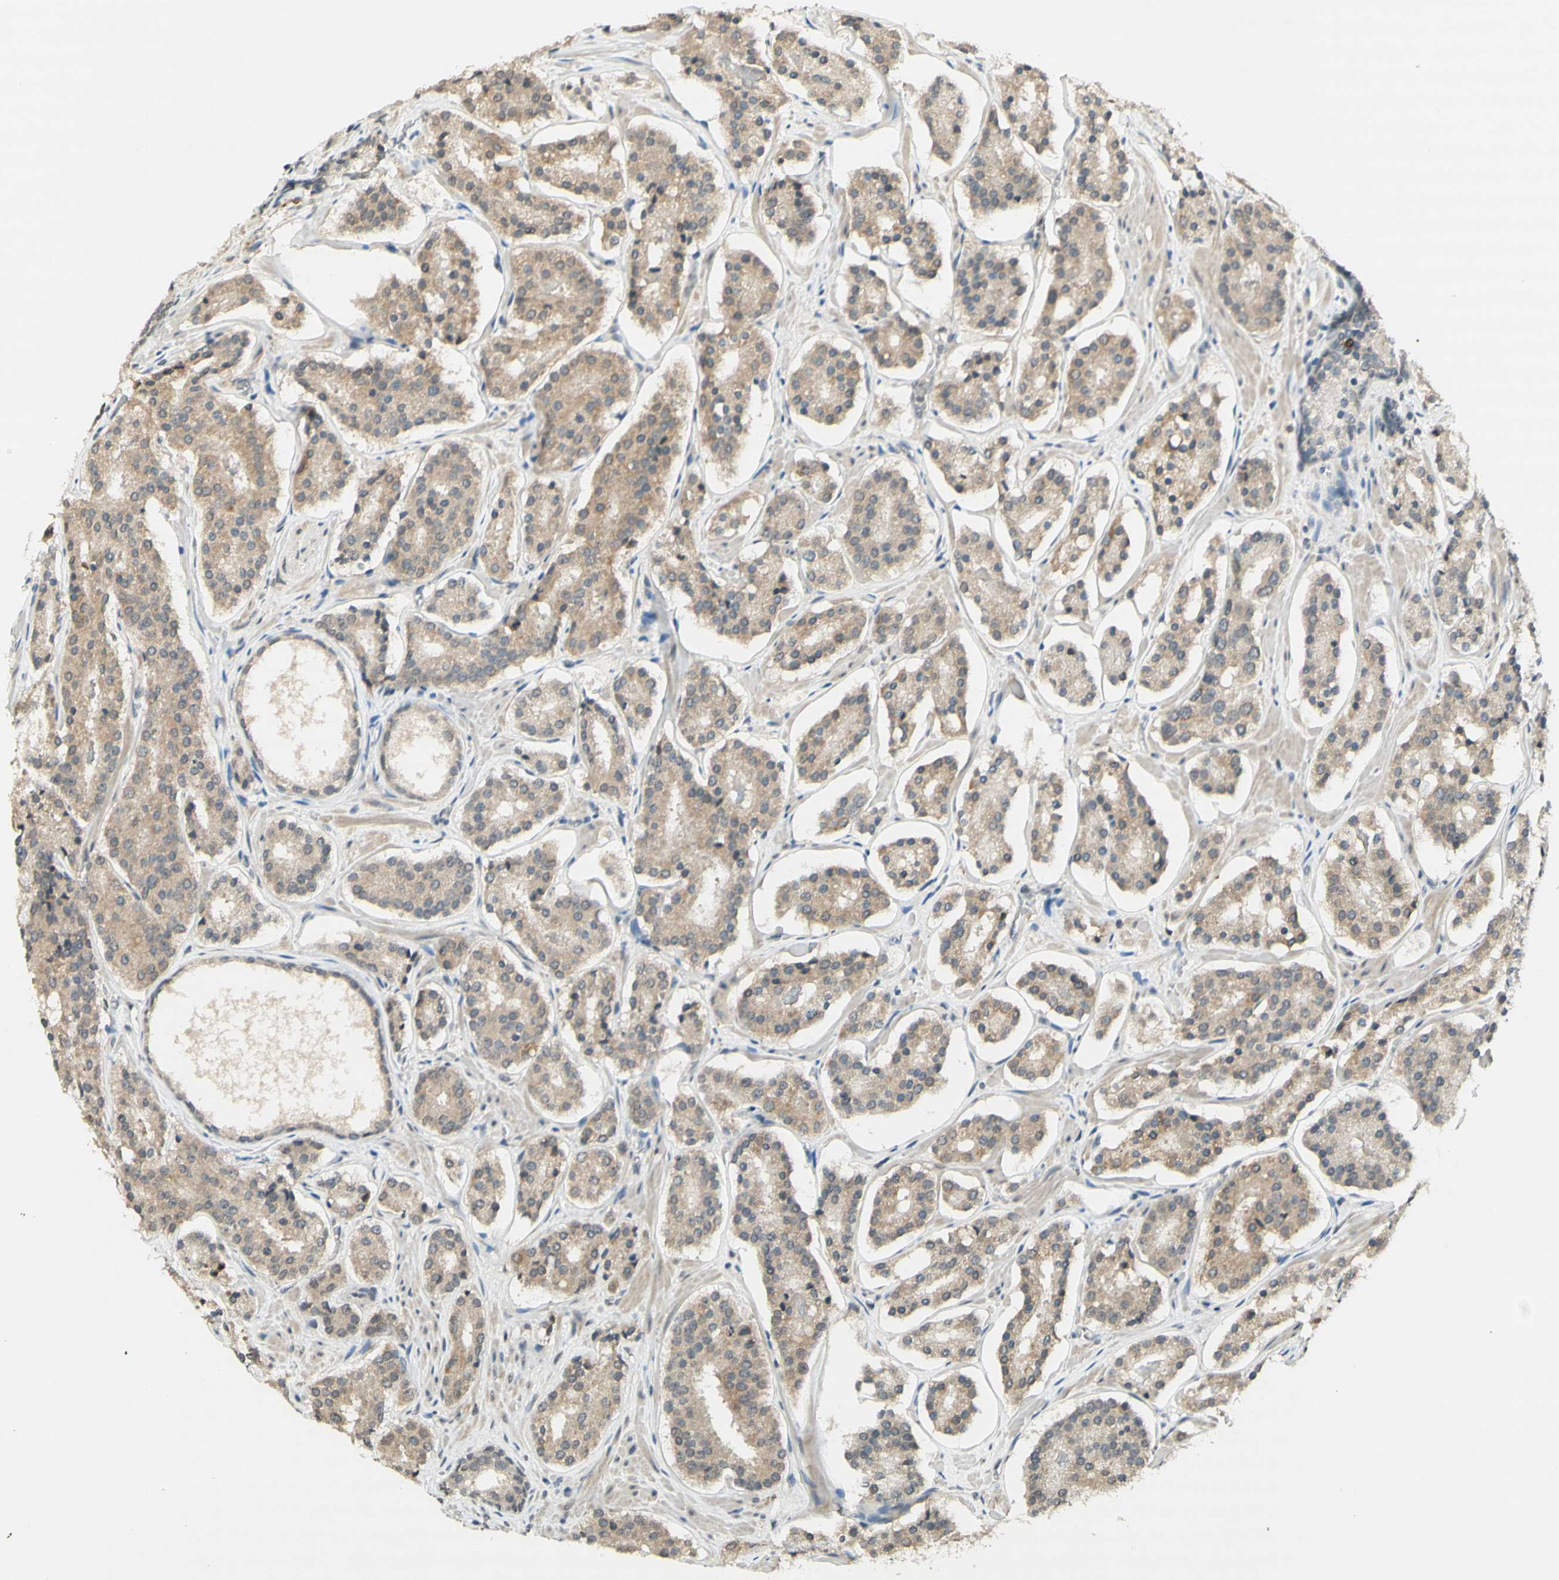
{"staining": {"intensity": "weak", "quantity": ">75%", "location": "cytoplasmic/membranous"}, "tissue": "prostate cancer", "cell_type": "Tumor cells", "image_type": "cancer", "snomed": [{"axis": "morphology", "description": "Adenocarcinoma, High grade"}, {"axis": "topography", "description": "Prostate"}], "caption": "Immunohistochemical staining of prostate cancer (high-grade adenocarcinoma) displays weak cytoplasmic/membranous protein staining in about >75% of tumor cells. (brown staining indicates protein expression, while blue staining denotes nuclei).", "gene": "GLI1", "patient": {"sex": "male", "age": 60}}